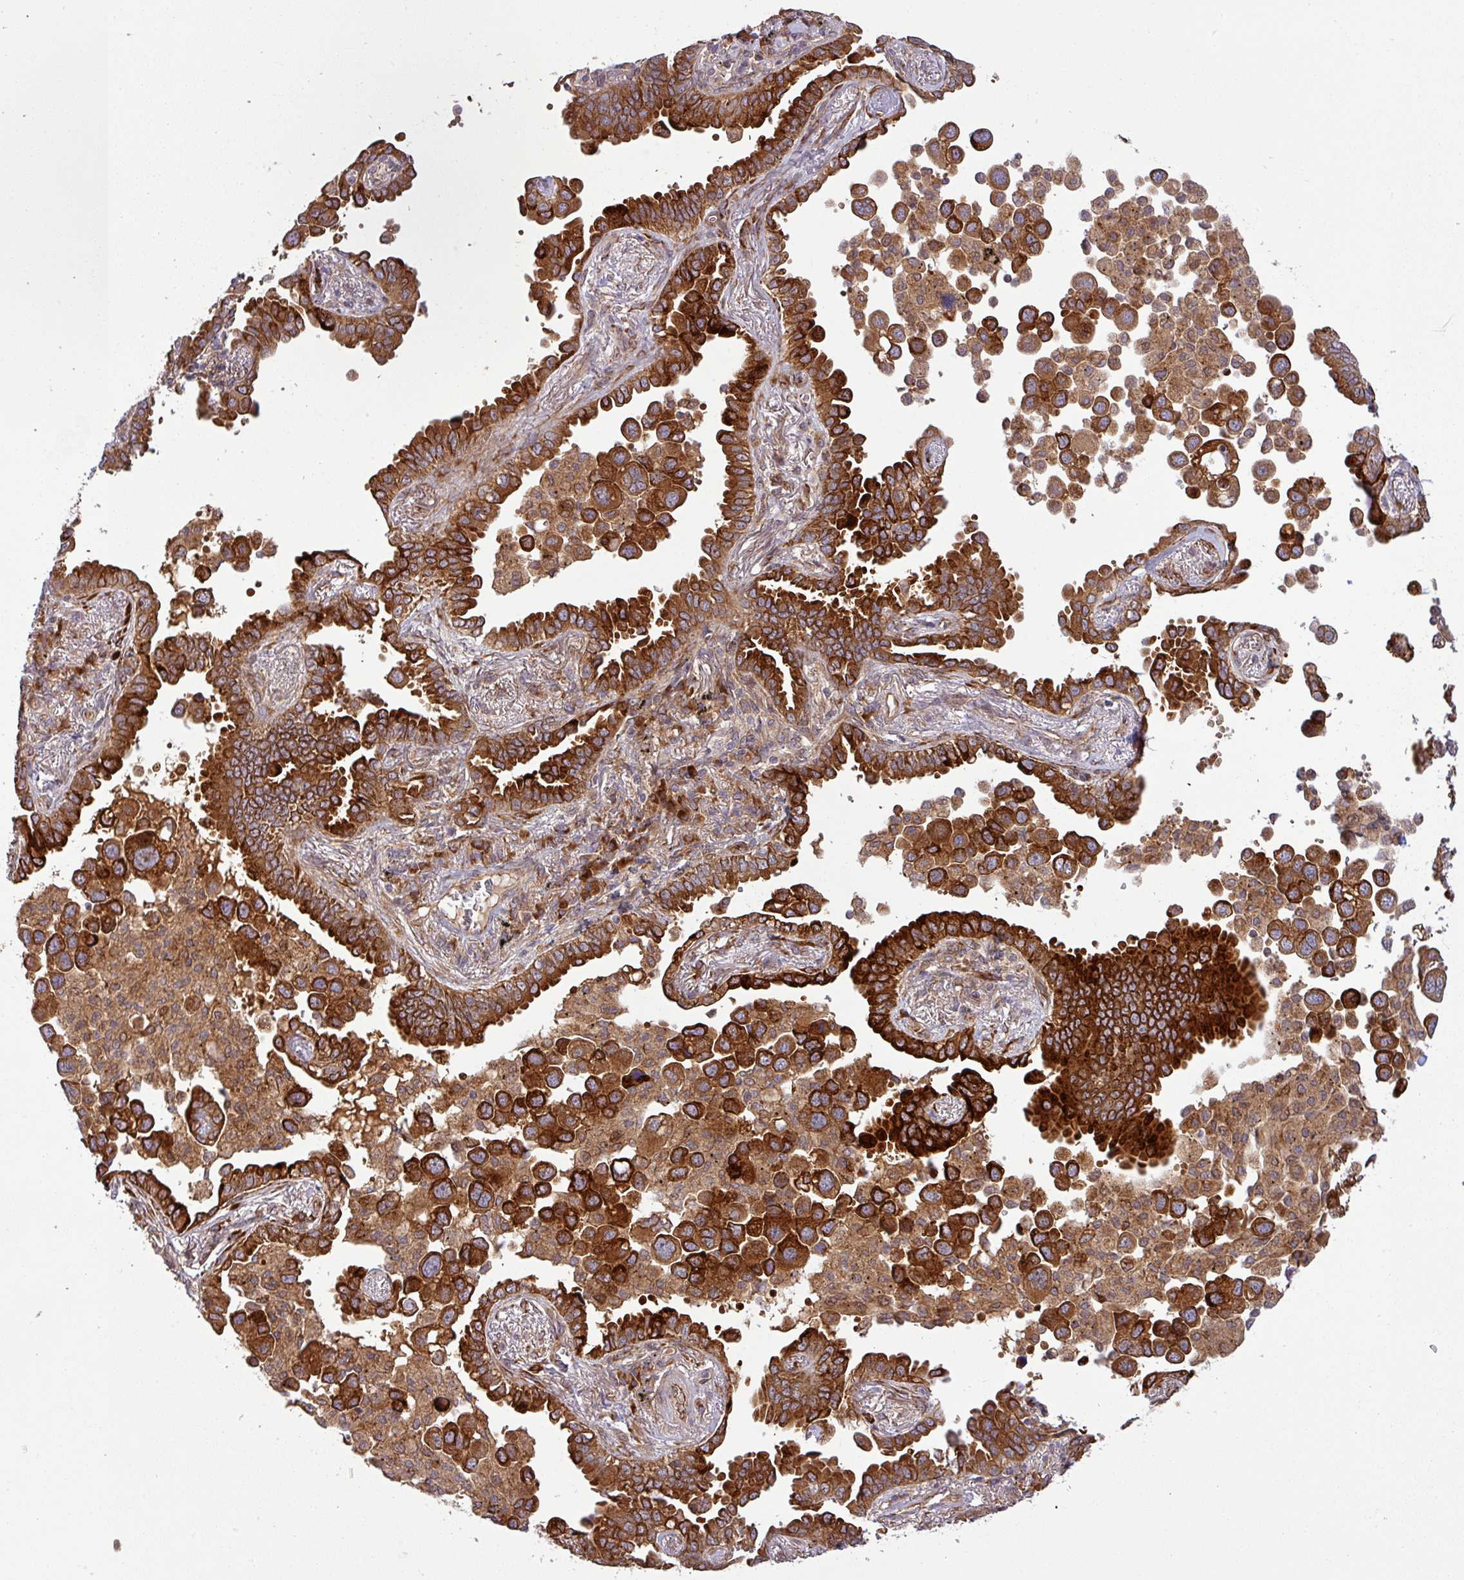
{"staining": {"intensity": "strong", "quantity": ">75%", "location": "cytoplasmic/membranous"}, "tissue": "lung cancer", "cell_type": "Tumor cells", "image_type": "cancer", "snomed": [{"axis": "morphology", "description": "Adenocarcinoma, NOS"}, {"axis": "topography", "description": "Lung"}], "caption": "Lung cancer tissue reveals strong cytoplasmic/membranous staining in about >75% of tumor cells, visualized by immunohistochemistry.", "gene": "ART1", "patient": {"sex": "male", "age": 67}}